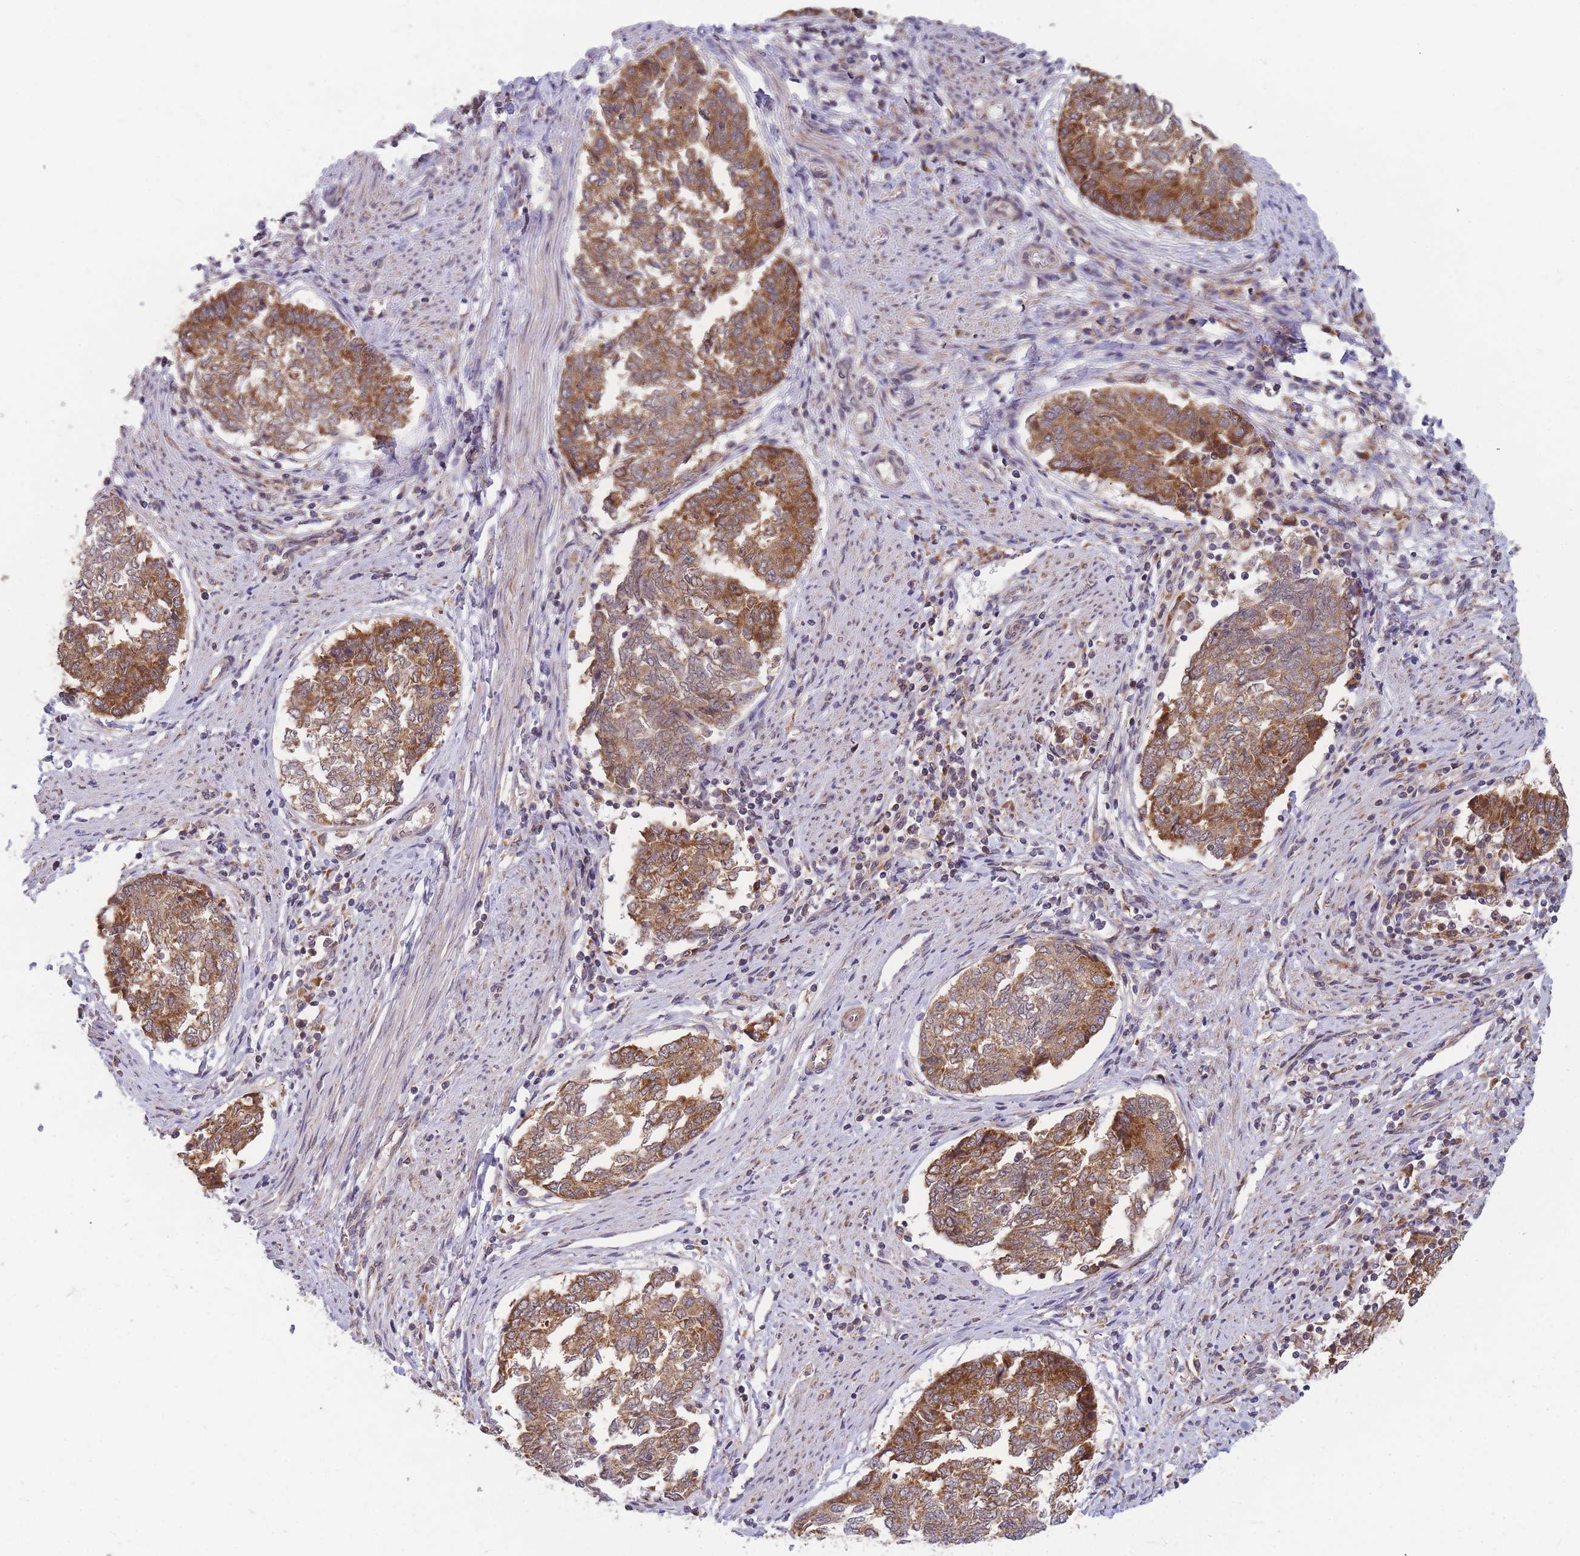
{"staining": {"intensity": "moderate", "quantity": ">75%", "location": "cytoplasmic/membranous"}, "tissue": "endometrial cancer", "cell_type": "Tumor cells", "image_type": "cancer", "snomed": [{"axis": "morphology", "description": "Adenocarcinoma, NOS"}, {"axis": "topography", "description": "Endometrium"}], "caption": "Adenocarcinoma (endometrial) tissue reveals moderate cytoplasmic/membranous expression in approximately >75% of tumor cells", "gene": "MRPL23", "patient": {"sex": "female", "age": 80}}